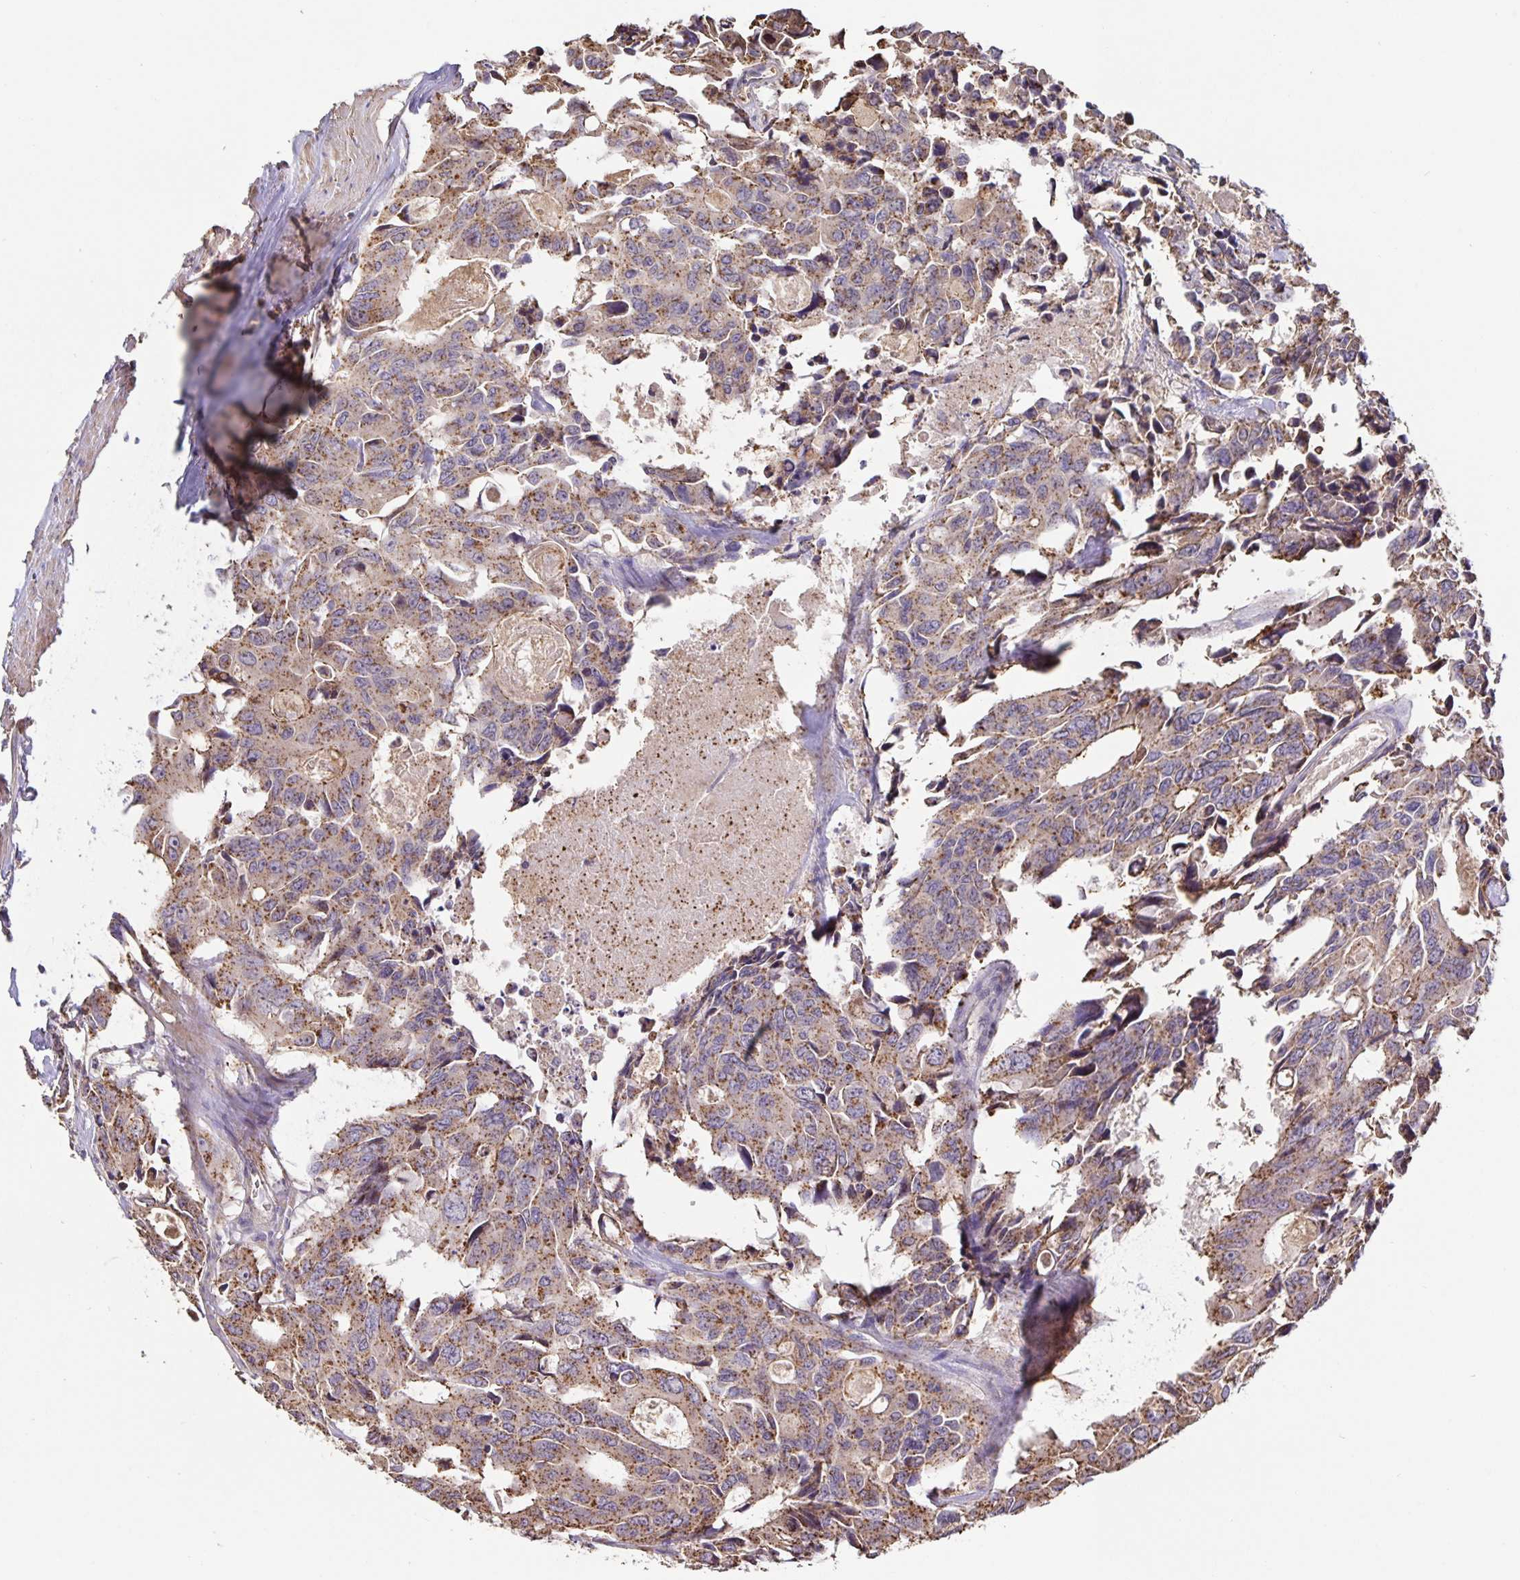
{"staining": {"intensity": "moderate", "quantity": ">75%", "location": "cytoplasmic/membranous"}, "tissue": "colorectal cancer", "cell_type": "Tumor cells", "image_type": "cancer", "snomed": [{"axis": "morphology", "description": "Adenocarcinoma, NOS"}, {"axis": "topography", "description": "Rectum"}], "caption": "This photomicrograph shows adenocarcinoma (colorectal) stained with immunohistochemistry (IHC) to label a protein in brown. The cytoplasmic/membranous of tumor cells show moderate positivity for the protein. Nuclei are counter-stained blue.", "gene": "TMEM71", "patient": {"sex": "male", "age": 76}}